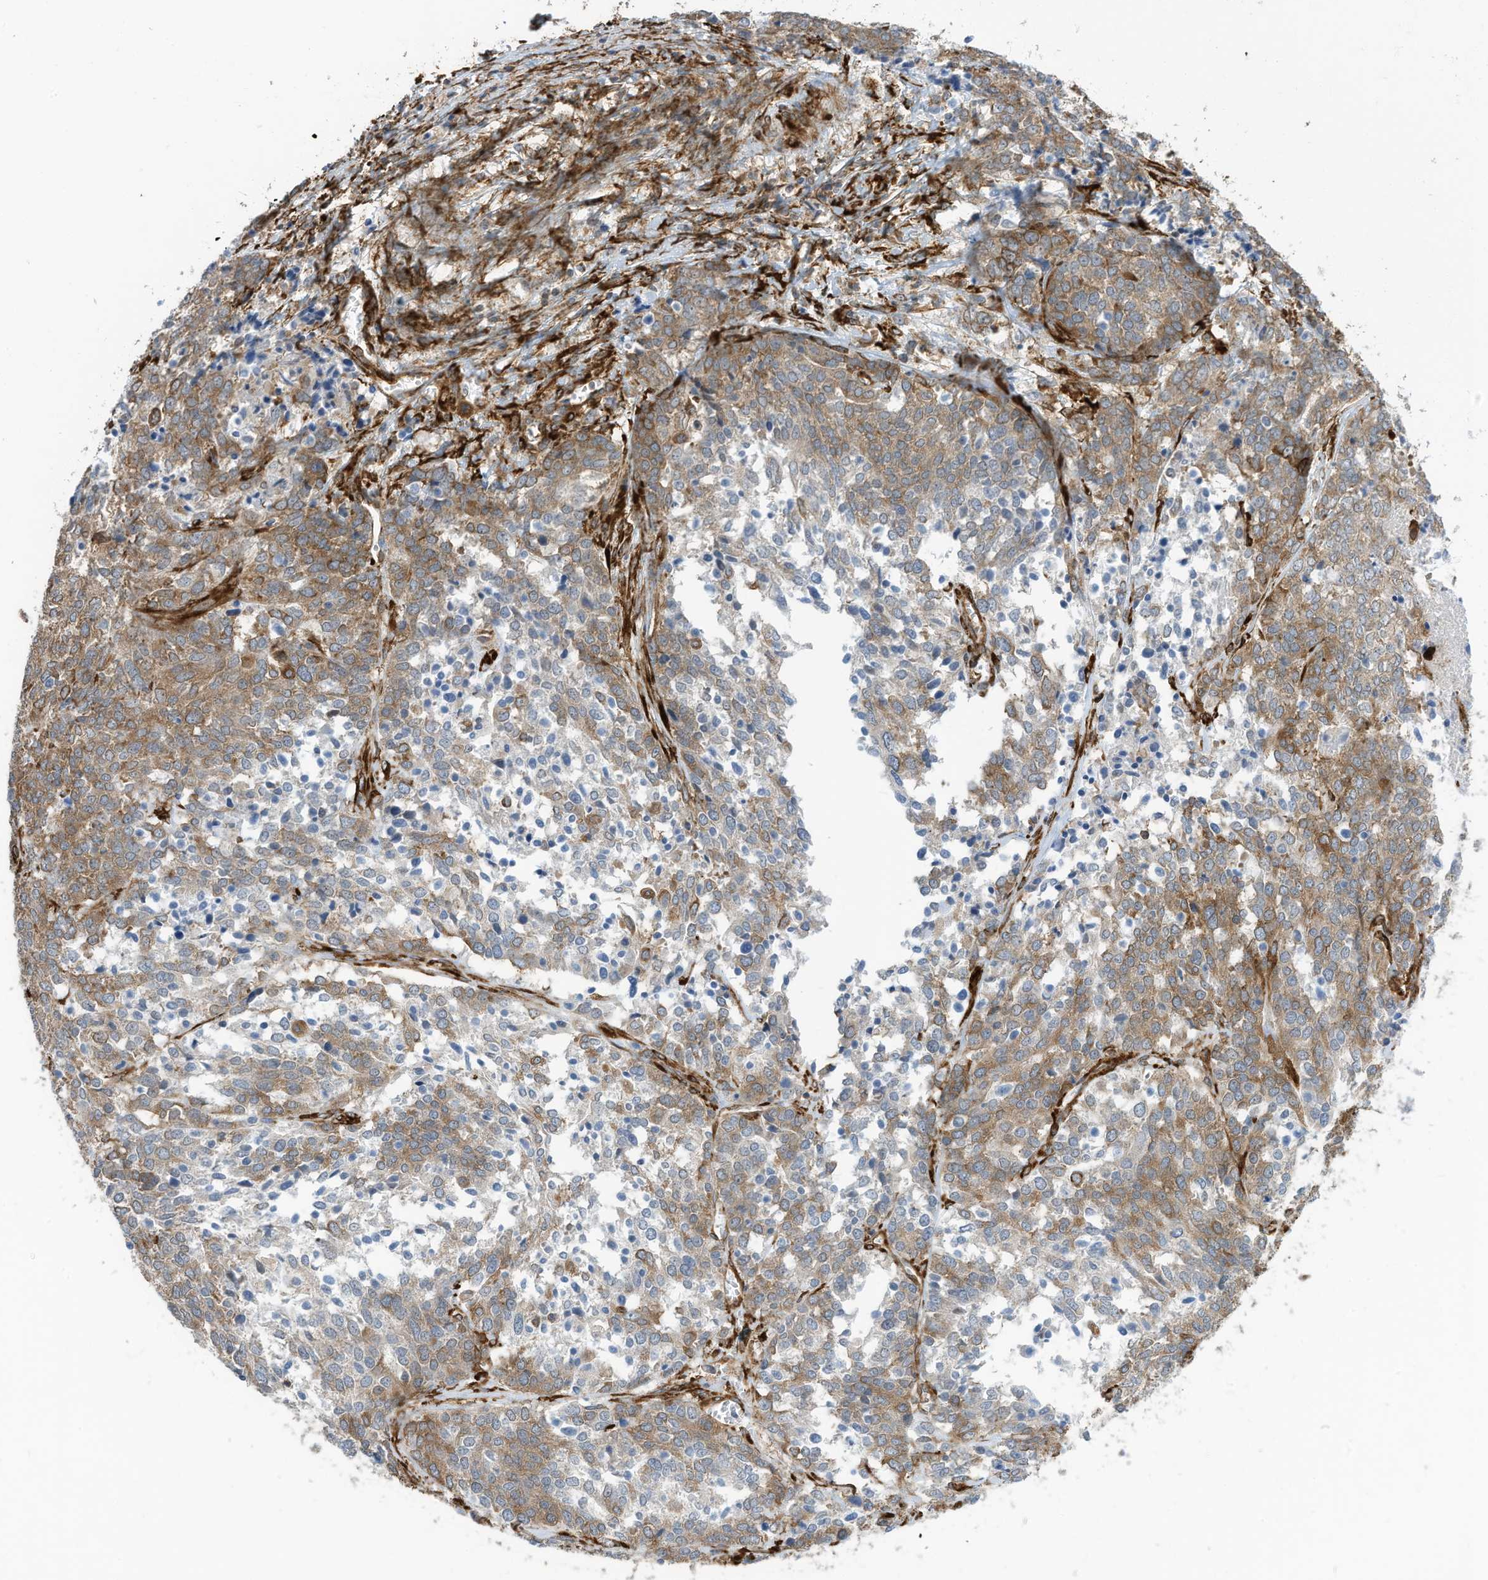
{"staining": {"intensity": "moderate", "quantity": "25%-75%", "location": "cytoplasmic/membranous"}, "tissue": "ovarian cancer", "cell_type": "Tumor cells", "image_type": "cancer", "snomed": [{"axis": "morphology", "description": "Cystadenocarcinoma, serous, NOS"}, {"axis": "topography", "description": "Ovary"}], "caption": "This histopathology image exhibits immunohistochemistry (IHC) staining of ovarian serous cystadenocarcinoma, with medium moderate cytoplasmic/membranous staining in approximately 25%-75% of tumor cells.", "gene": "ZBTB45", "patient": {"sex": "female", "age": 44}}